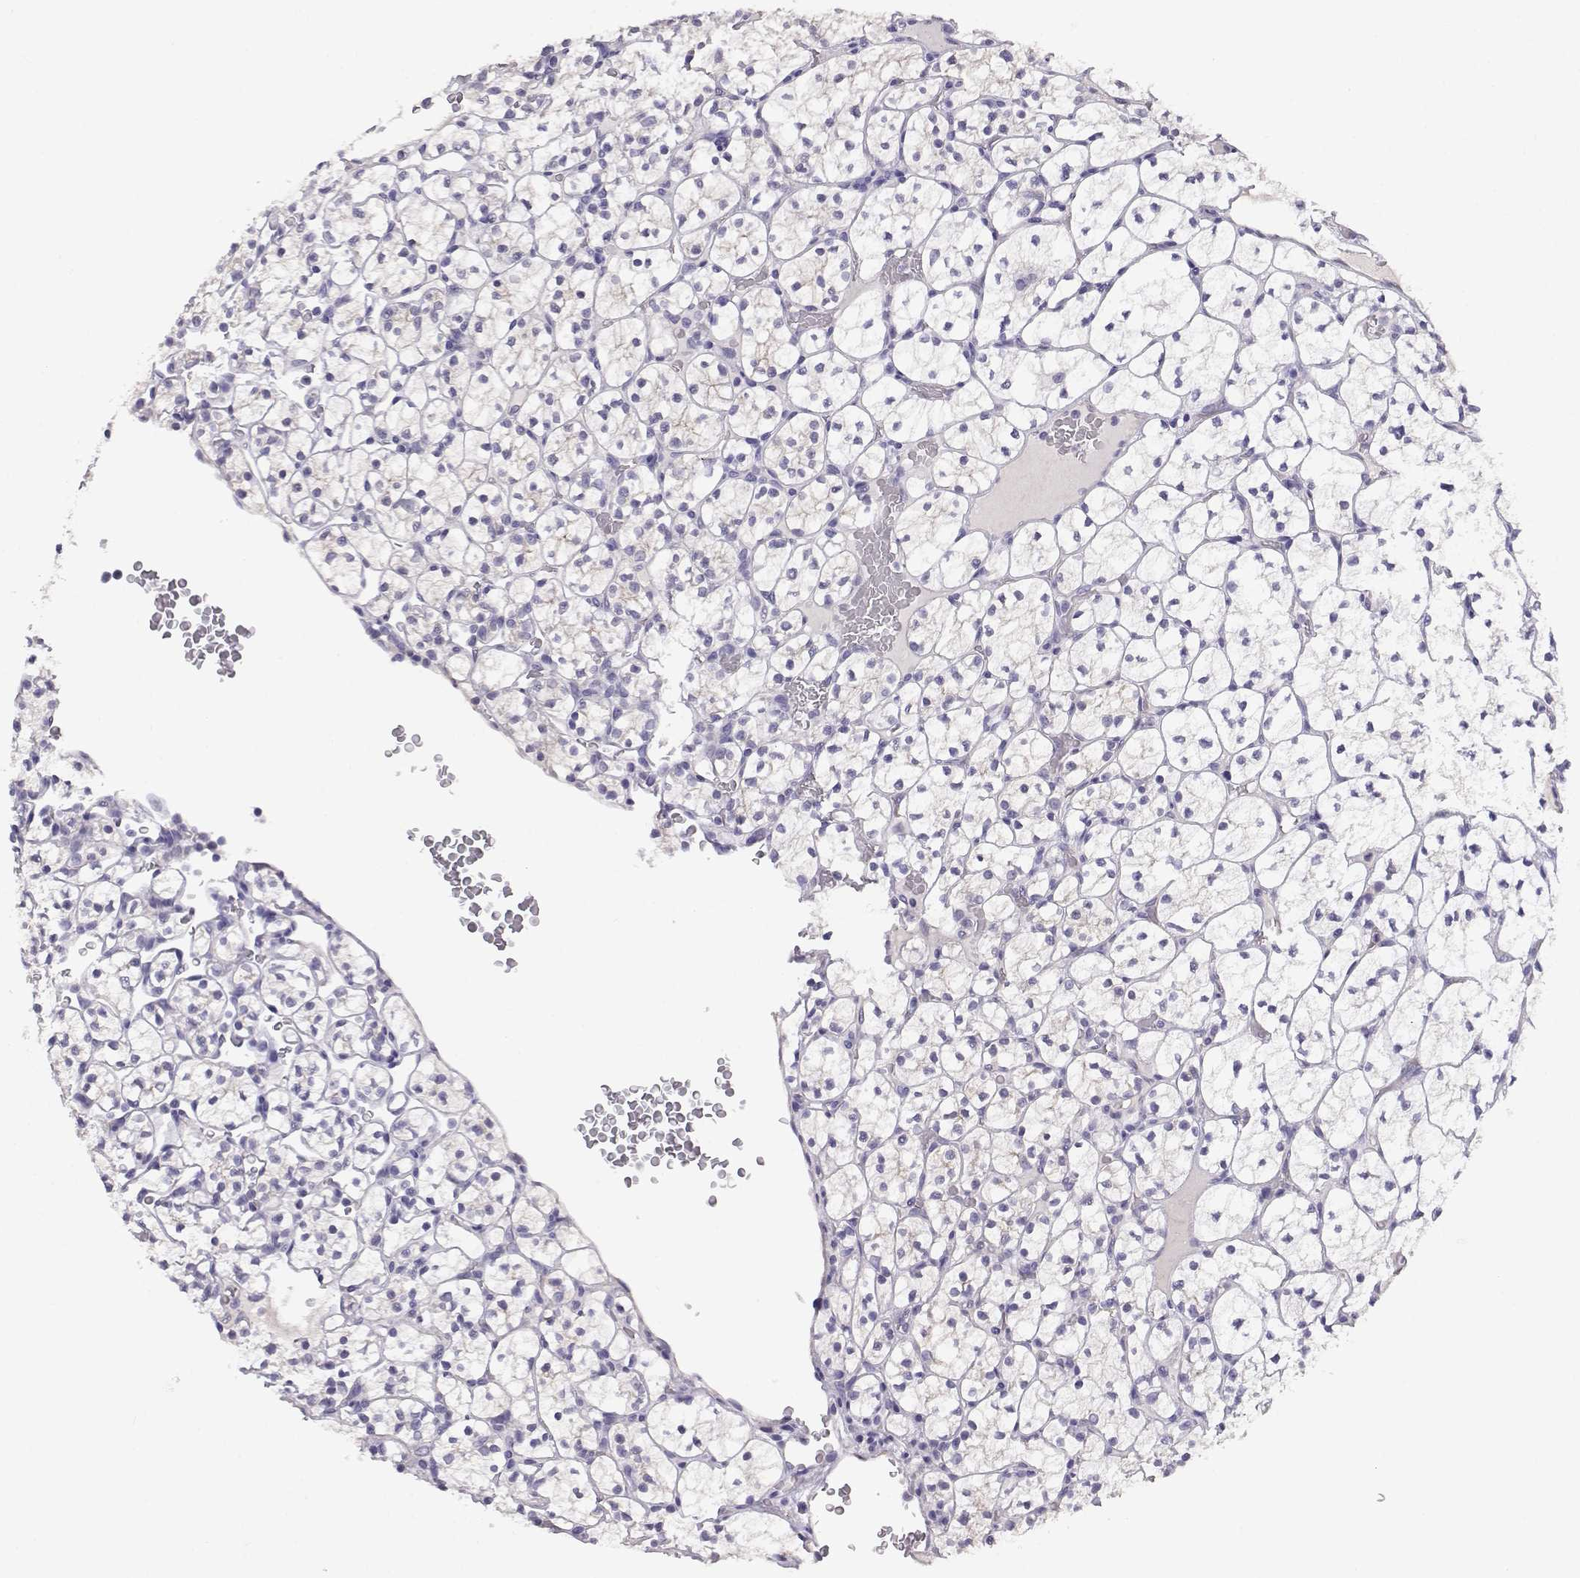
{"staining": {"intensity": "negative", "quantity": "none", "location": "none"}, "tissue": "renal cancer", "cell_type": "Tumor cells", "image_type": "cancer", "snomed": [{"axis": "morphology", "description": "Adenocarcinoma, NOS"}, {"axis": "topography", "description": "Kidney"}], "caption": "Tumor cells are negative for protein expression in human adenocarcinoma (renal).", "gene": "ENDOU", "patient": {"sex": "female", "age": 89}}